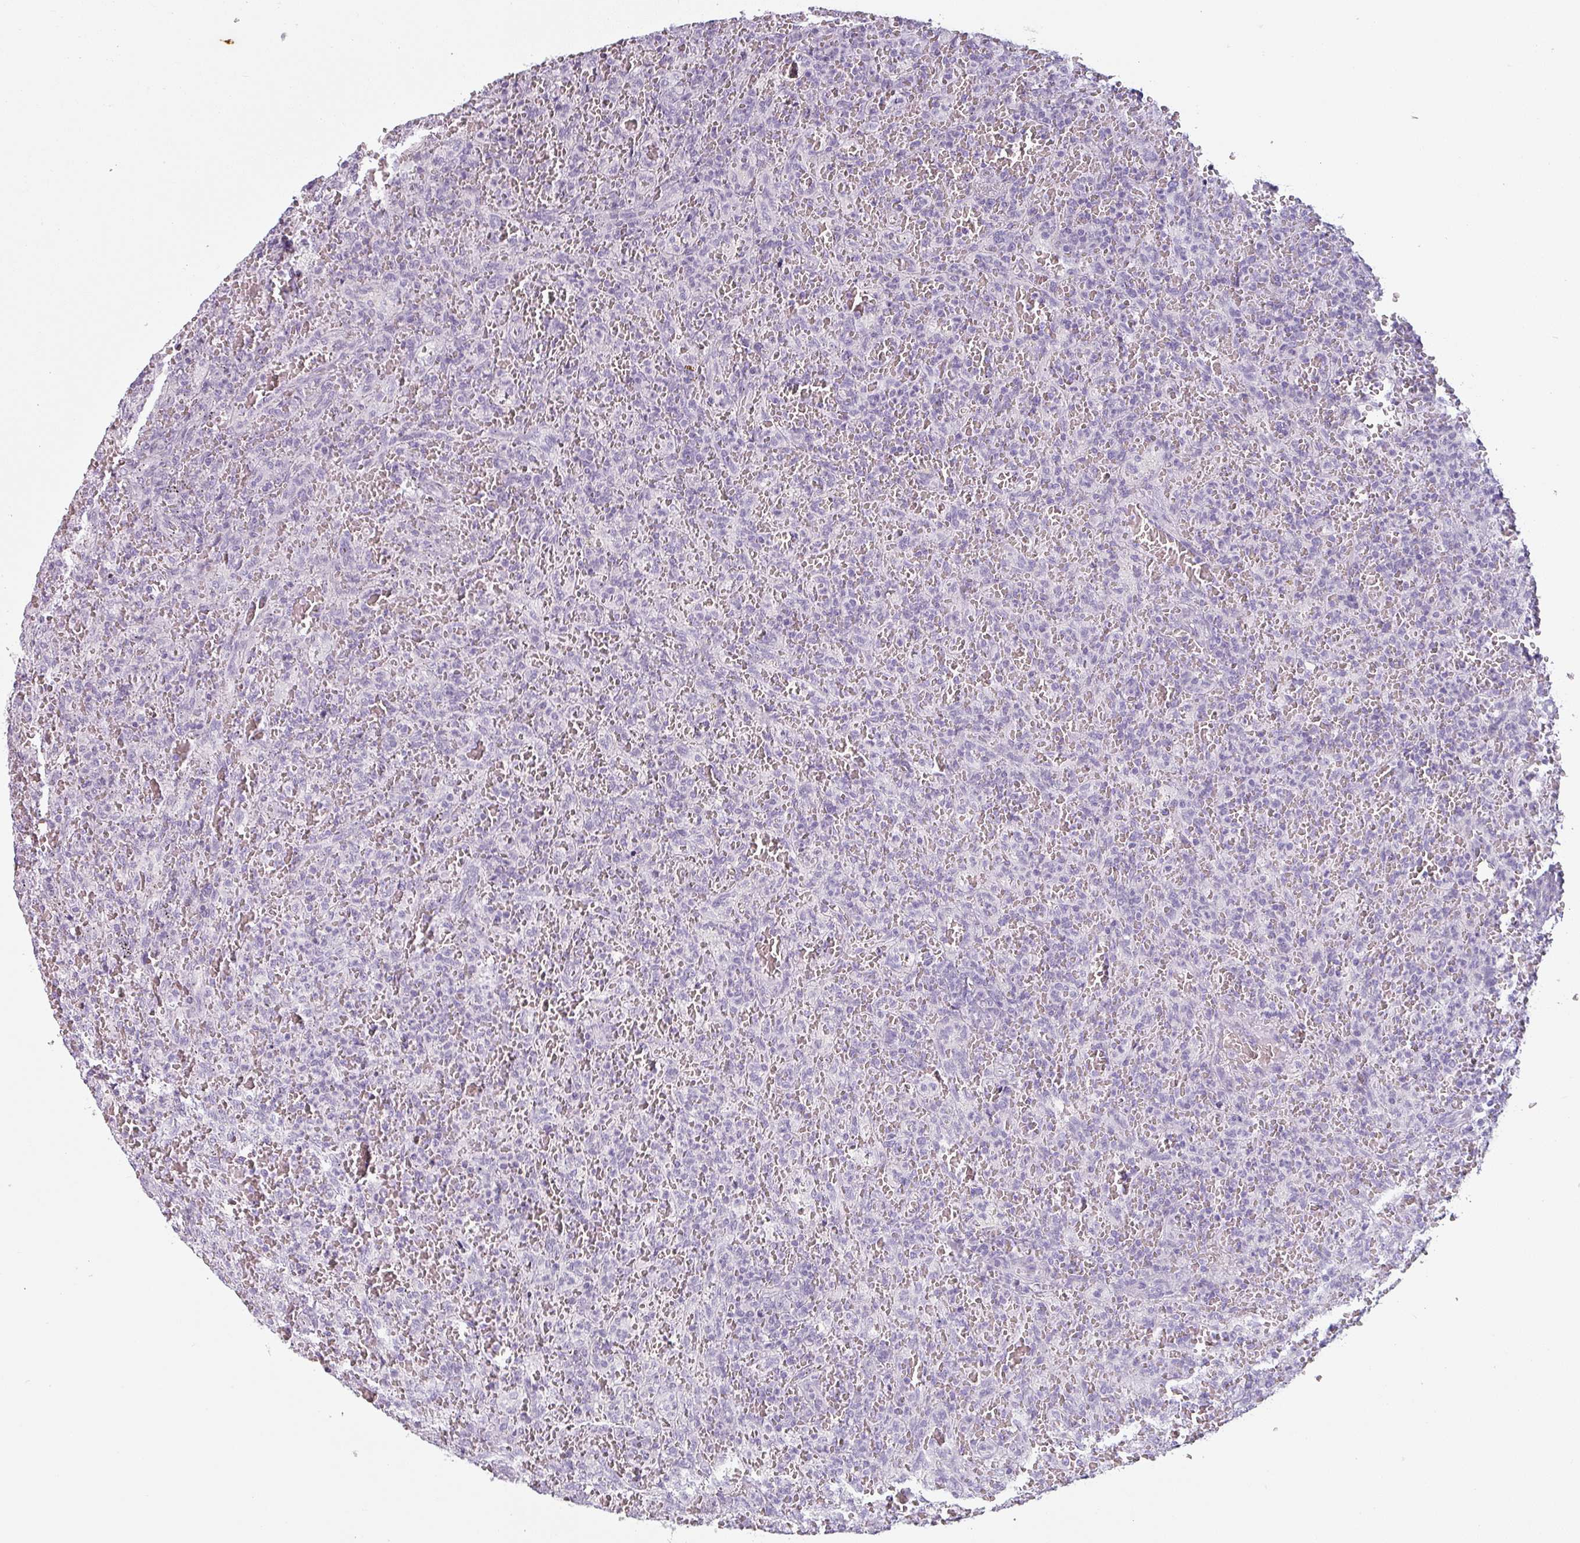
{"staining": {"intensity": "negative", "quantity": "none", "location": "none"}, "tissue": "lymphoma", "cell_type": "Tumor cells", "image_type": "cancer", "snomed": [{"axis": "morphology", "description": "Malignant lymphoma, non-Hodgkin's type, Low grade"}, {"axis": "topography", "description": "Spleen"}], "caption": "Lymphoma was stained to show a protein in brown. There is no significant positivity in tumor cells. (DAB (3,3'-diaminobenzidine) IHC with hematoxylin counter stain).", "gene": "SFTPA1", "patient": {"sex": "female", "age": 64}}